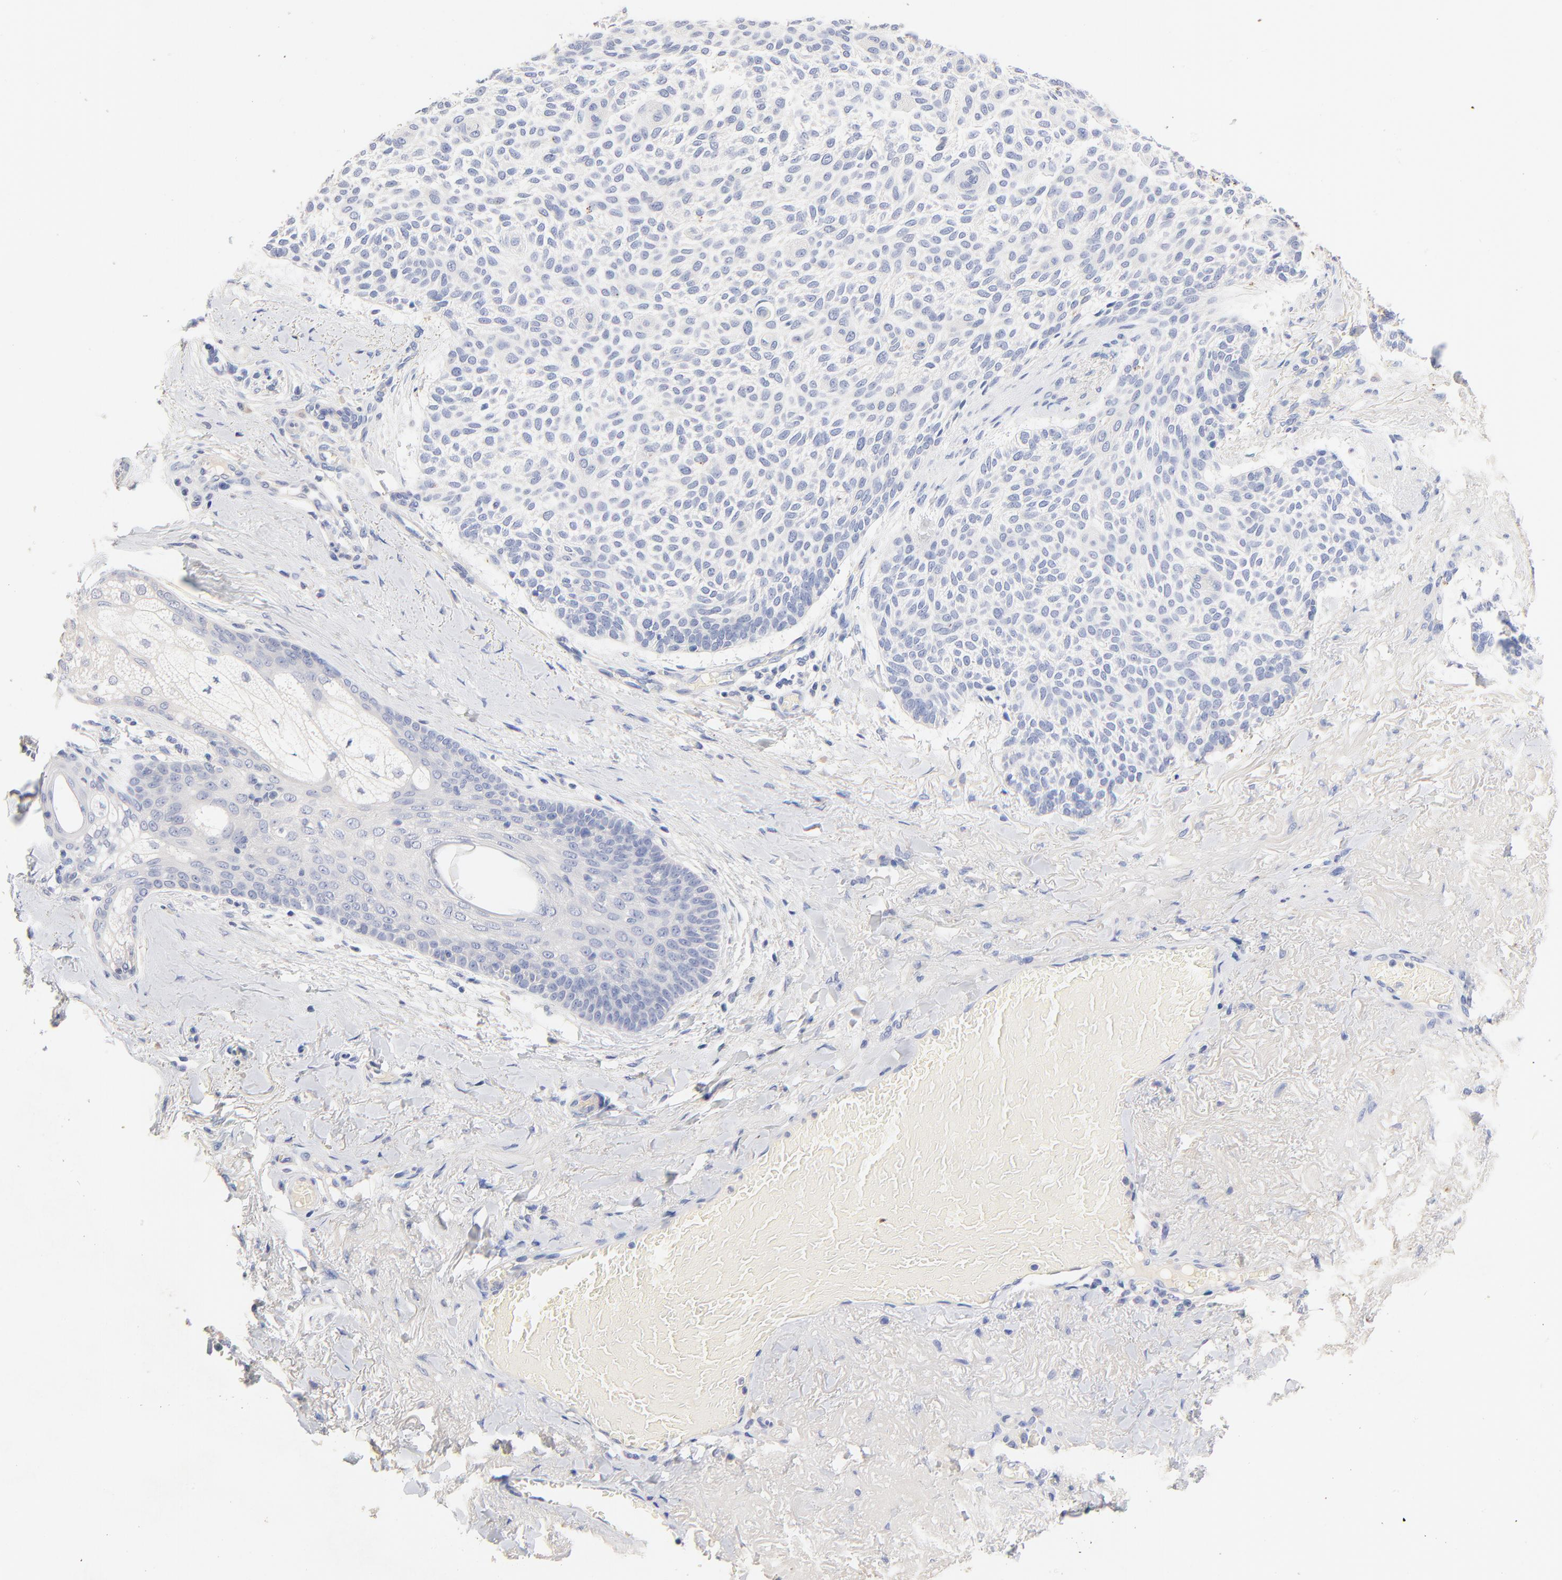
{"staining": {"intensity": "negative", "quantity": "none", "location": "none"}, "tissue": "skin cancer", "cell_type": "Tumor cells", "image_type": "cancer", "snomed": [{"axis": "morphology", "description": "Normal tissue, NOS"}, {"axis": "morphology", "description": "Basal cell carcinoma"}, {"axis": "topography", "description": "Skin"}], "caption": "The immunohistochemistry (IHC) photomicrograph has no significant positivity in tumor cells of skin cancer tissue.", "gene": "CPS1", "patient": {"sex": "female", "age": 70}}